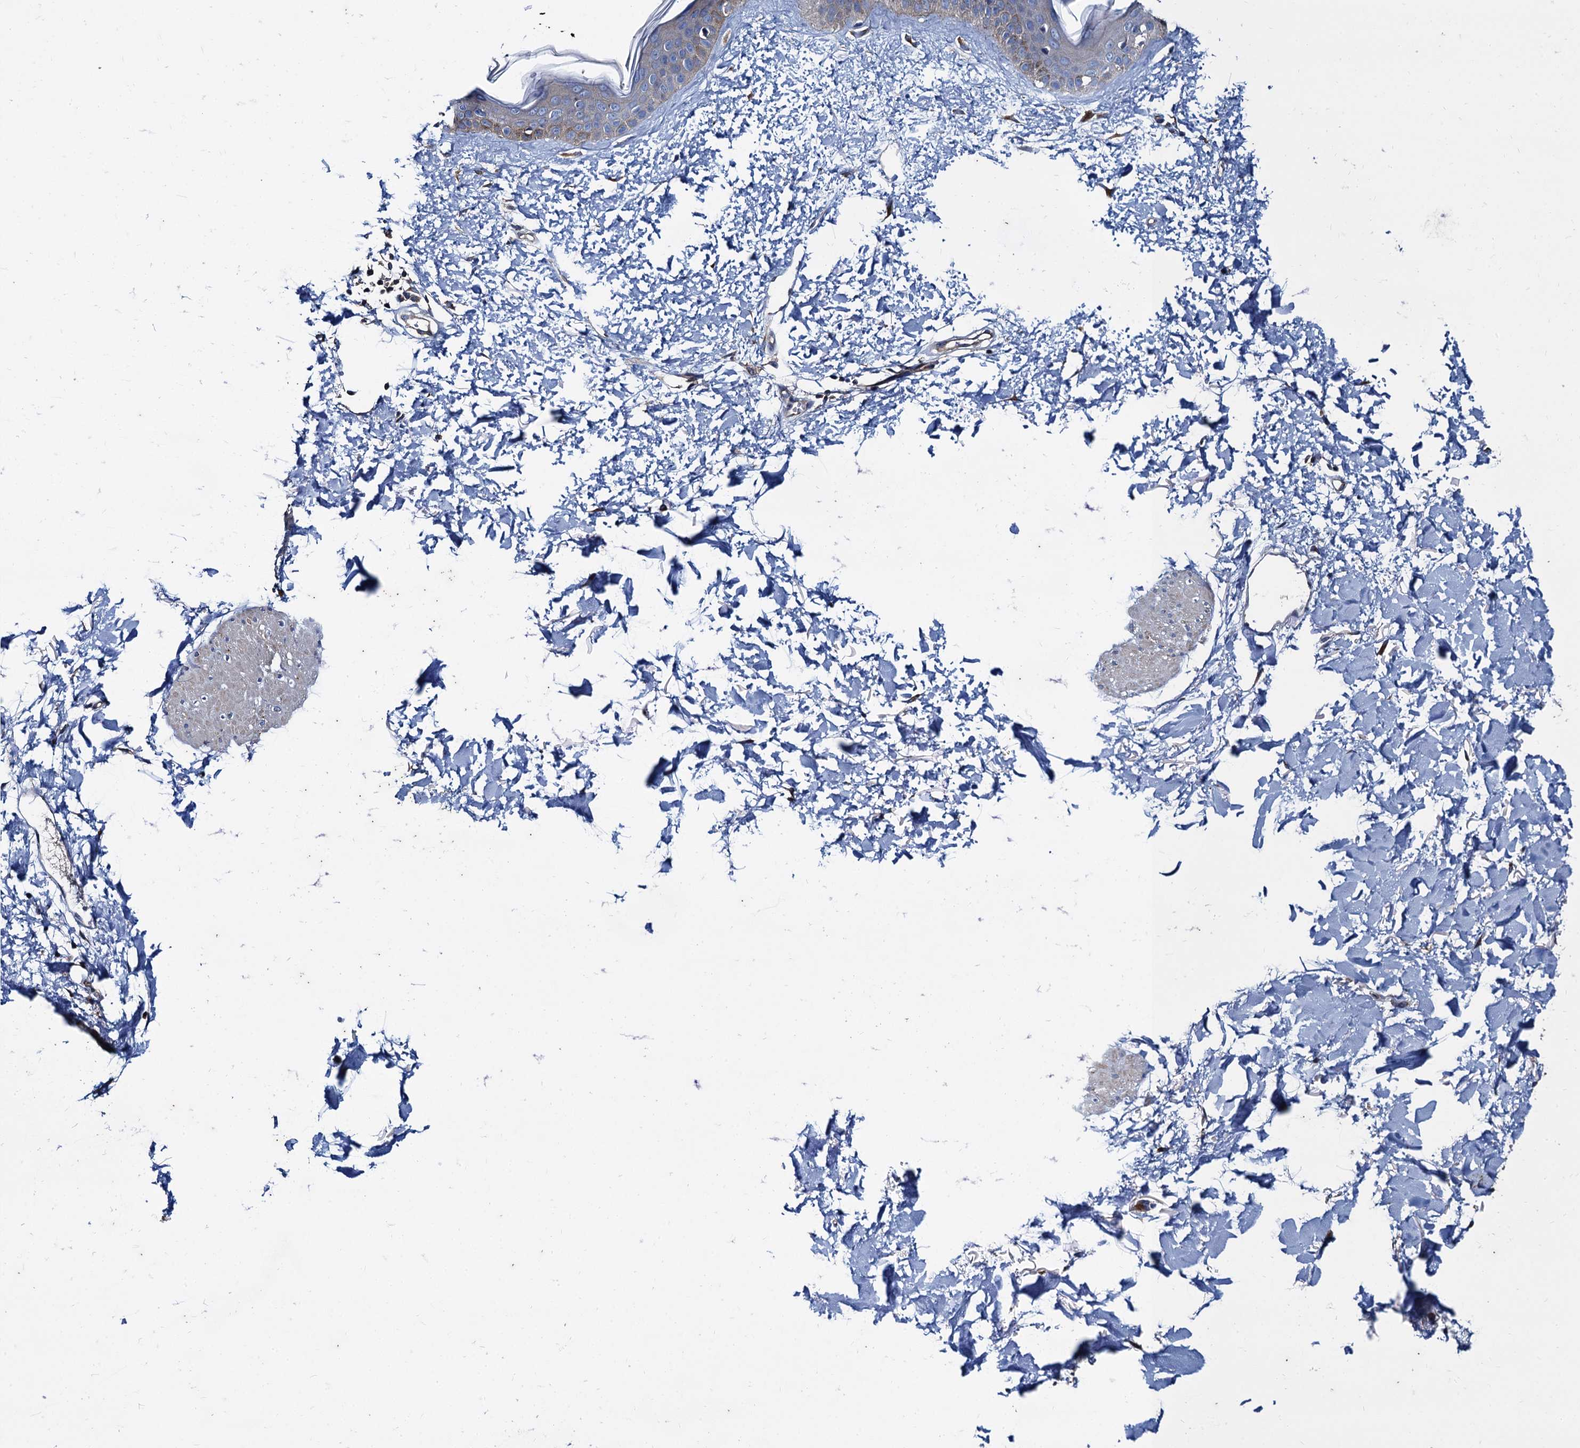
{"staining": {"intensity": "weak", "quantity": ">75%", "location": "cytoplasmic/membranous"}, "tissue": "skin", "cell_type": "Fibroblasts", "image_type": "normal", "snomed": [{"axis": "morphology", "description": "Normal tissue, NOS"}, {"axis": "topography", "description": "Skin"}], "caption": "The image reveals immunohistochemical staining of unremarkable skin. There is weak cytoplasmic/membranous expression is identified in approximately >75% of fibroblasts.", "gene": "NGRN", "patient": {"sex": "female", "age": 58}}